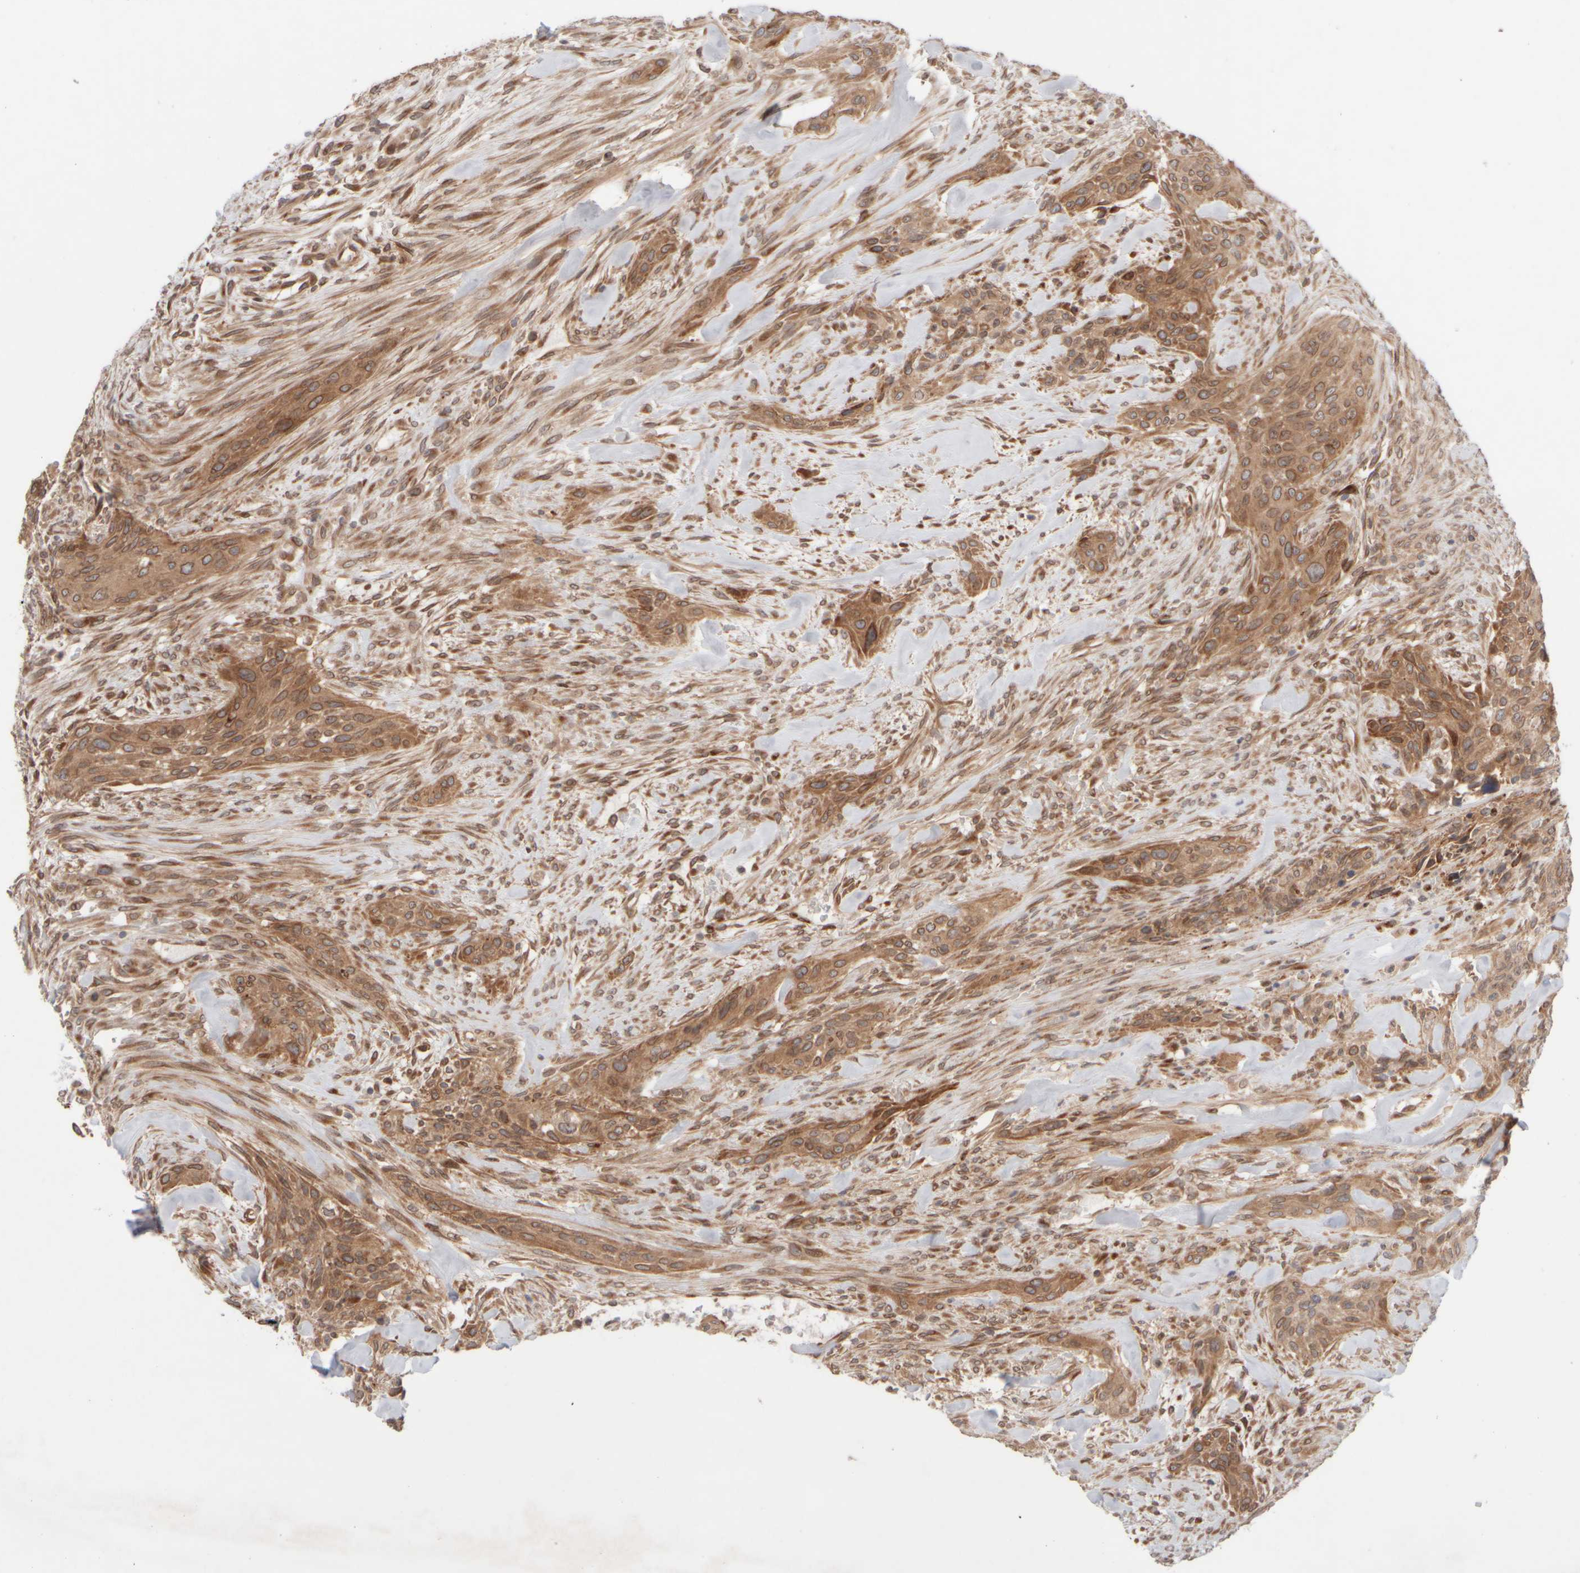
{"staining": {"intensity": "moderate", "quantity": ">75%", "location": "cytoplasmic/membranous"}, "tissue": "urothelial cancer", "cell_type": "Tumor cells", "image_type": "cancer", "snomed": [{"axis": "morphology", "description": "Urothelial carcinoma, High grade"}, {"axis": "topography", "description": "Urinary bladder"}], "caption": "Urothelial carcinoma (high-grade) stained for a protein (brown) demonstrates moderate cytoplasmic/membranous positive staining in approximately >75% of tumor cells.", "gene": "GCN1", "patient": {"sex": "male", "age": 35}}